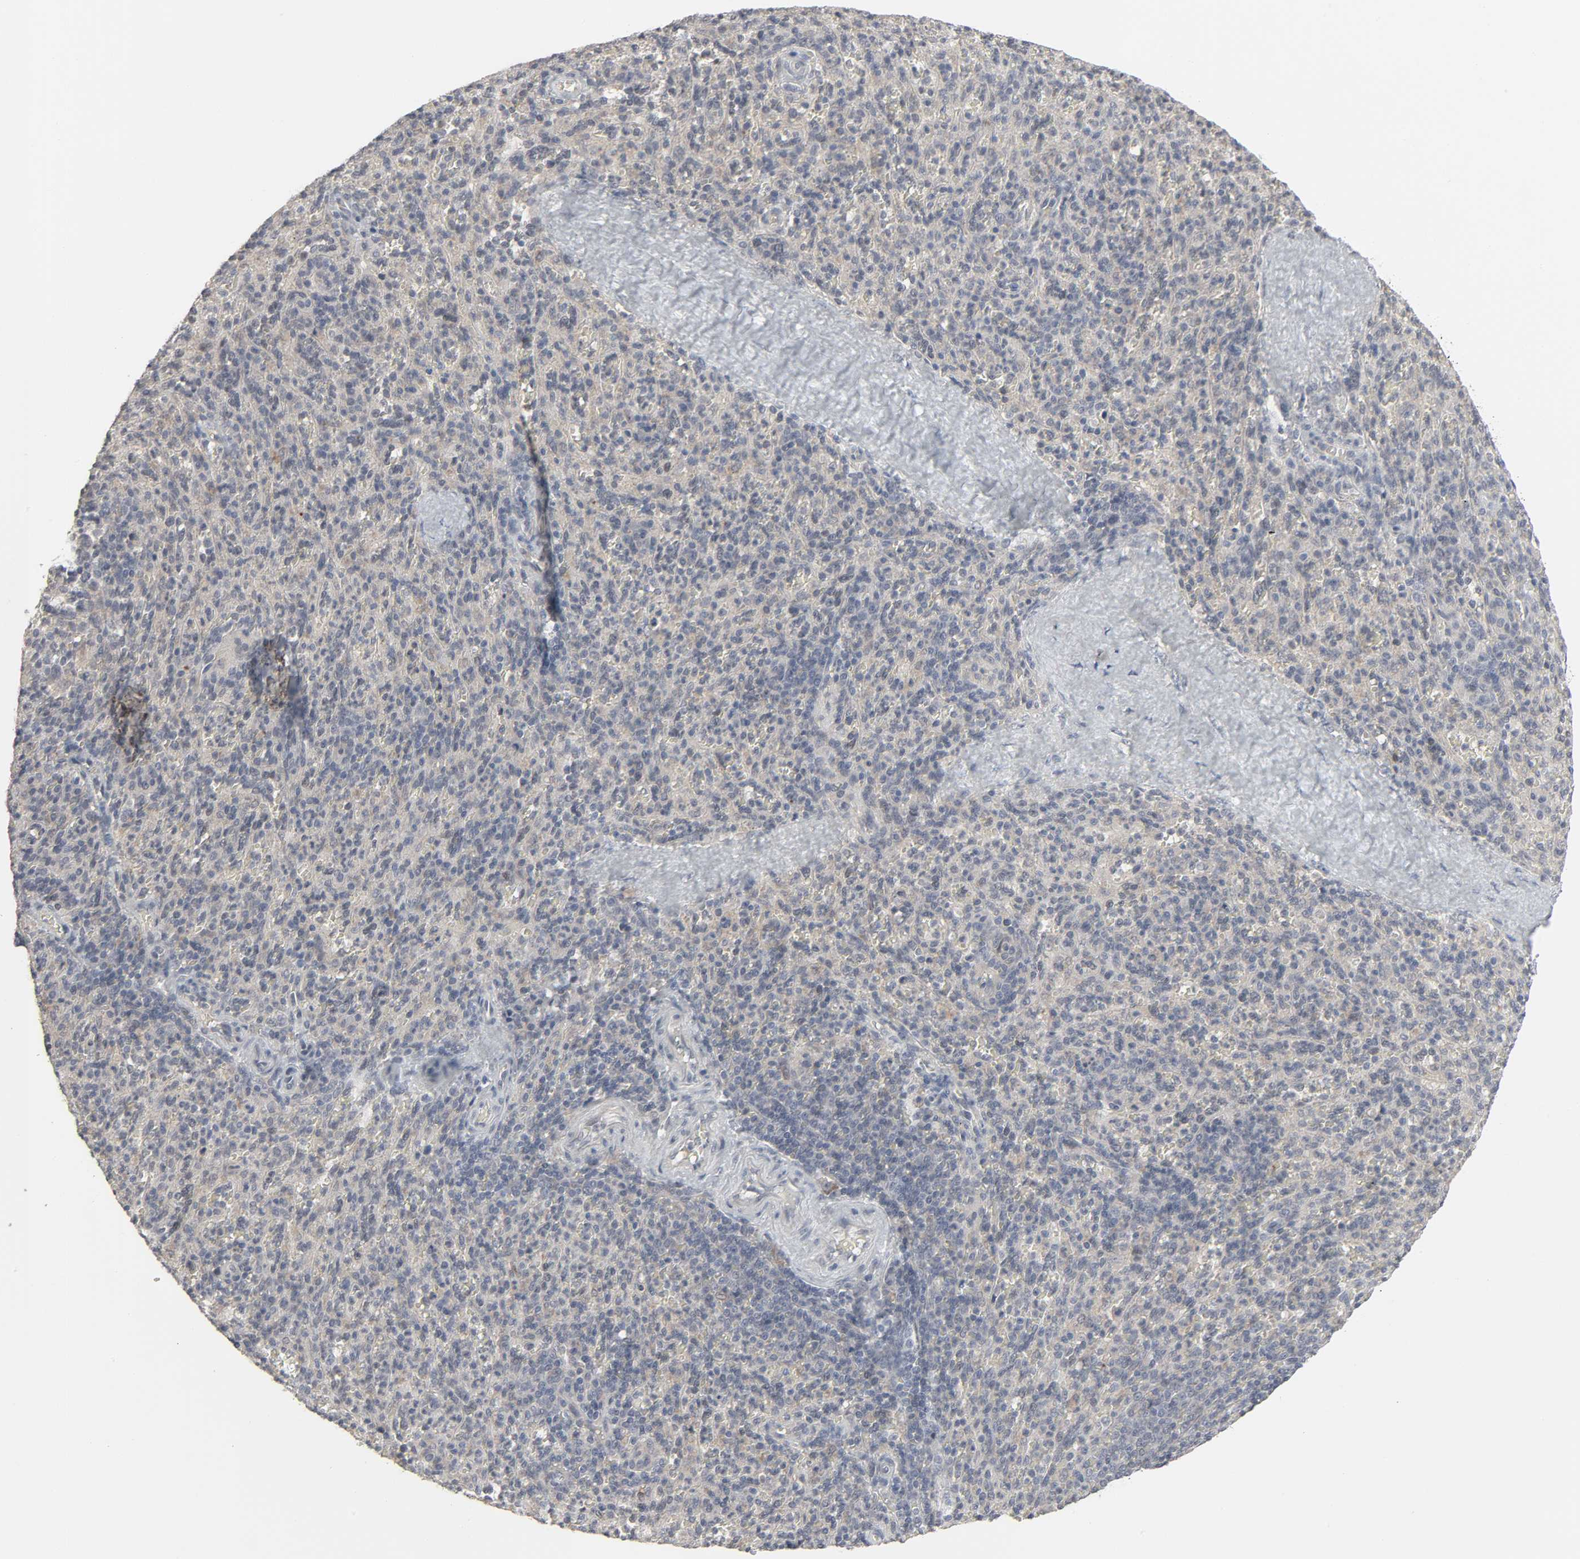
{"staining": {"intensity": "moderate", "quantity": "25%-75%", "location": "cytoplasmic/membranous"}, "tissue": "spleen", "cell_type": "Cells in red pulp", "image_type": "normal", "snomed": [{"axis": "morphology", "description": "Normal tissue, NOS"}, {"axis": "topography", "description": "Spleen"}], "caption": "A micrograph showing moderate cytoplasmic/membranous positivity in about 25%-75% of cells in red pulp in normal spleen, as visualized by brown immunohistochemical staining.", "gene": "ZNF222", "patient": {"sex": "male", "age": 36}}